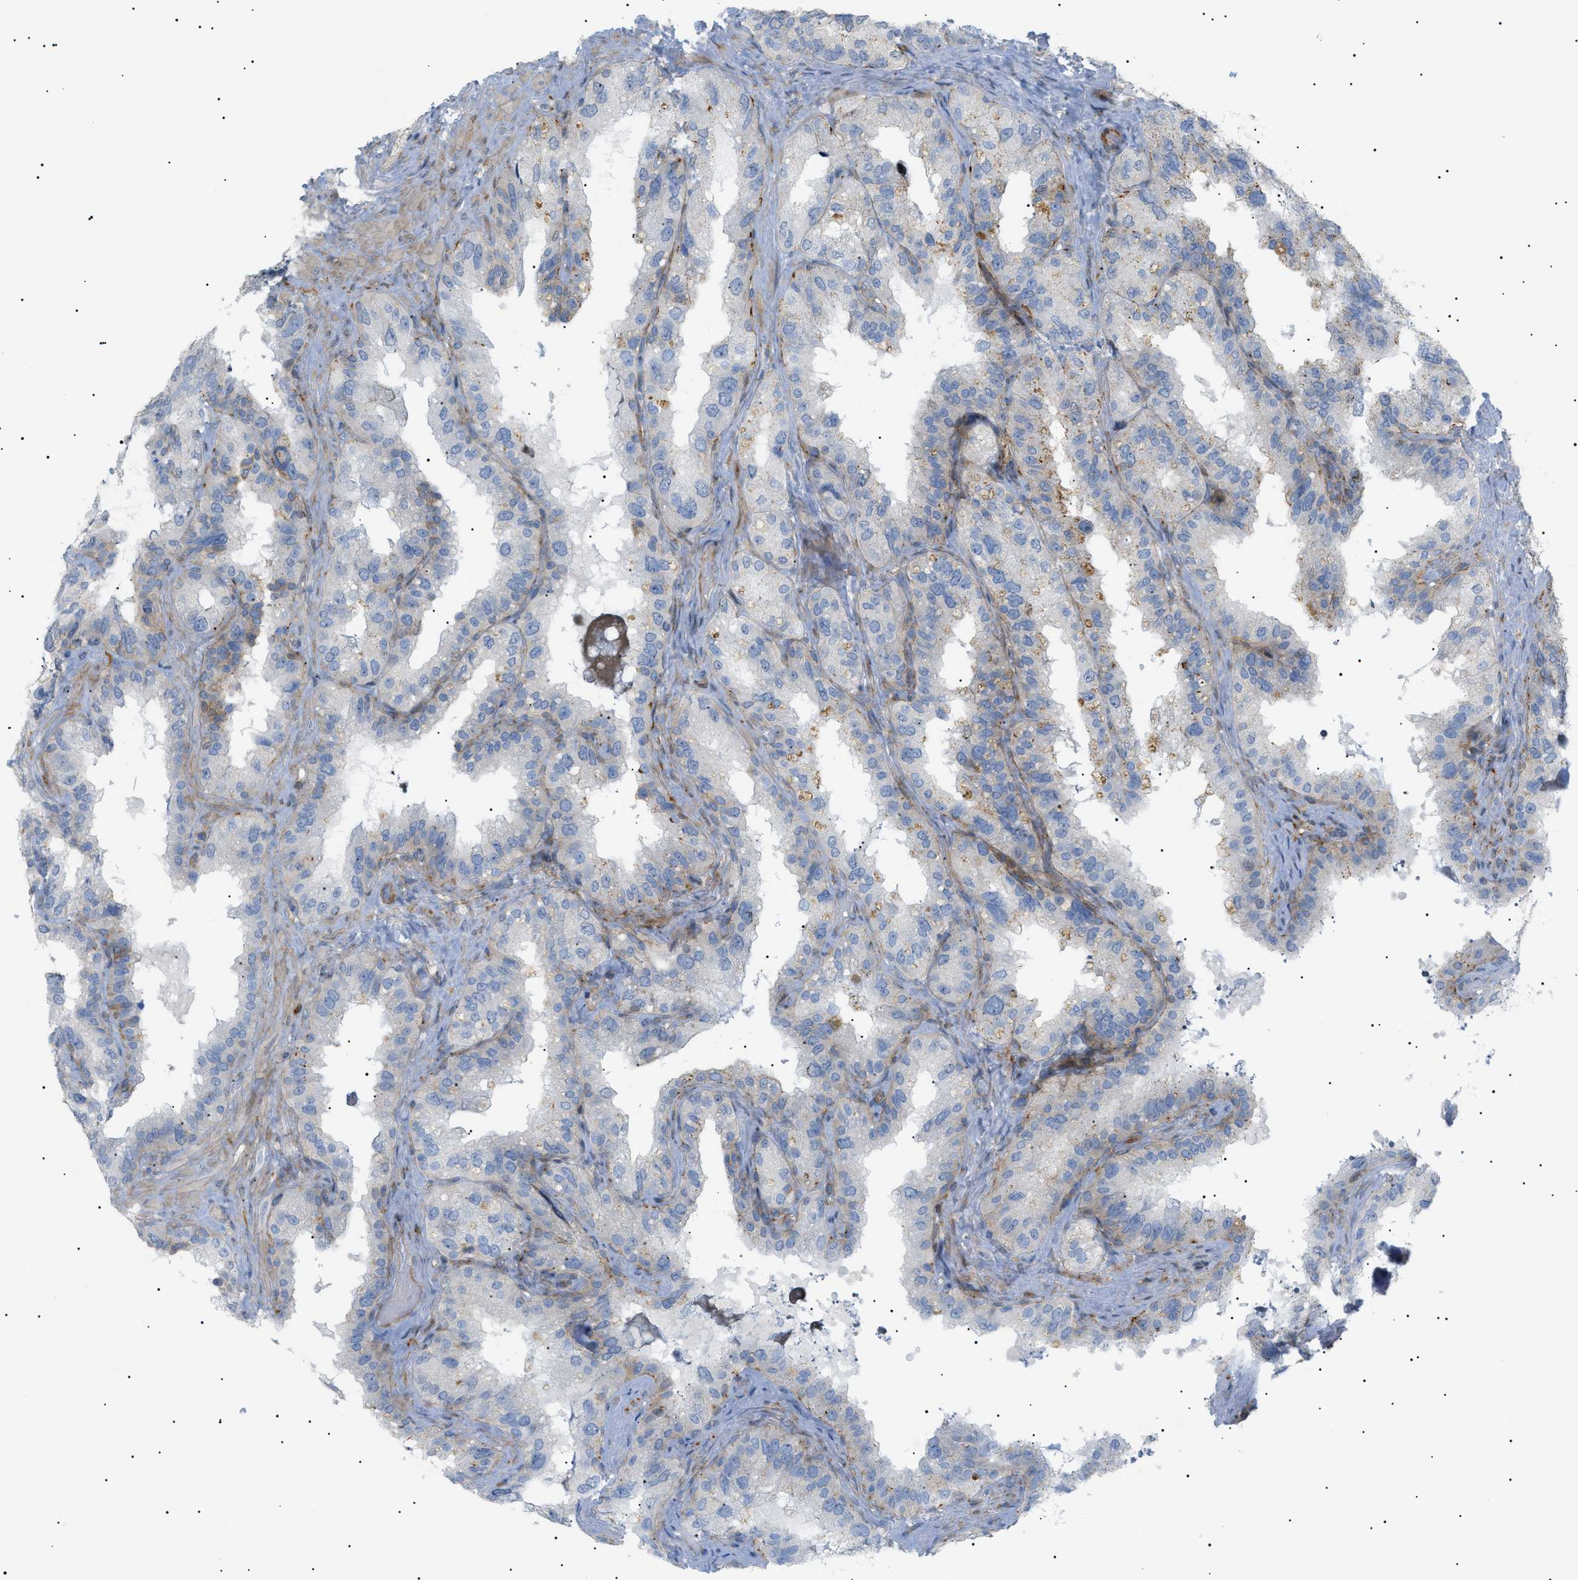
{"staining": {"intensity": "negative", "quantity": "none", "location": "none"}, "tissue": "seminal vesicle", "cell_type": "Glandular cells", "image_type": "normal", "snomed": [{"axis": "morphology", "description": "Normal tissue, NOS"}, {"axis": "topography", "description": "Seminal veicle"}], "caption": "Protein analysis of unremarkable seminal vesicle shows no significant staining in glandular cells. (Immunohistochemistry (ihc), brightfield microscopy, high magnification).", "gene": "SFXN5", "patient": {"sex": "male", "age": 68}}